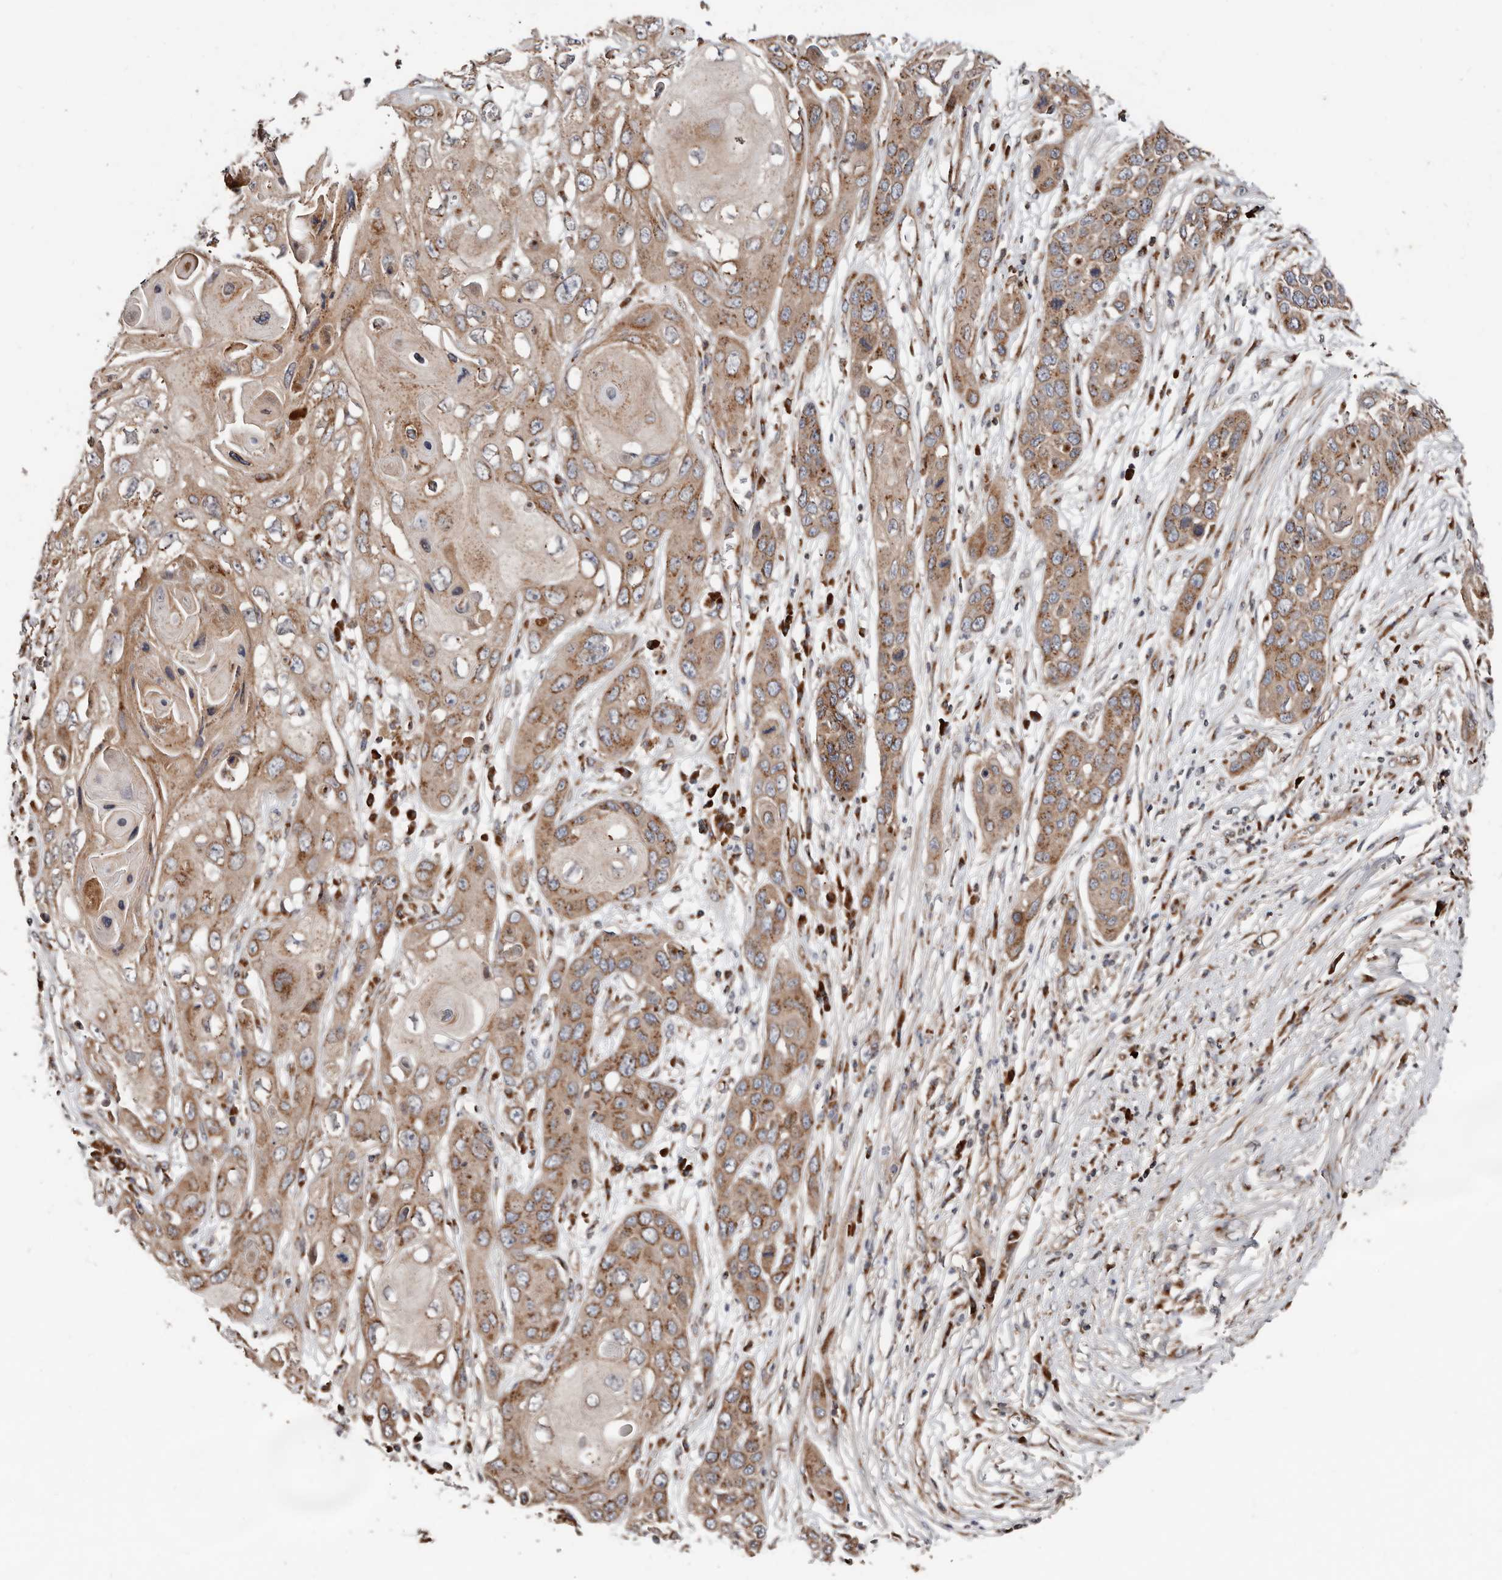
{"staining": {"intensity": "moderate", "quantity": ">75%", "location": "cytoplasmic/membranous"}, "tissue": "skin cancer", "cell_type": "Tumor cells", "image_type": "cancer", "snomed": [{"axis": "morphology", "description": "Squamous cell carcinoma, NOS"}, {"axis": "topography", "description": "Skin"}], "caption": "Immunohistochemical staining of human skin cancer demonstrates moderate cytoplasmic/membranous protein expression in approximately >75% of tumor cells.", "gene": "COG1", "patient": {"sex": "male", "age": 55}}